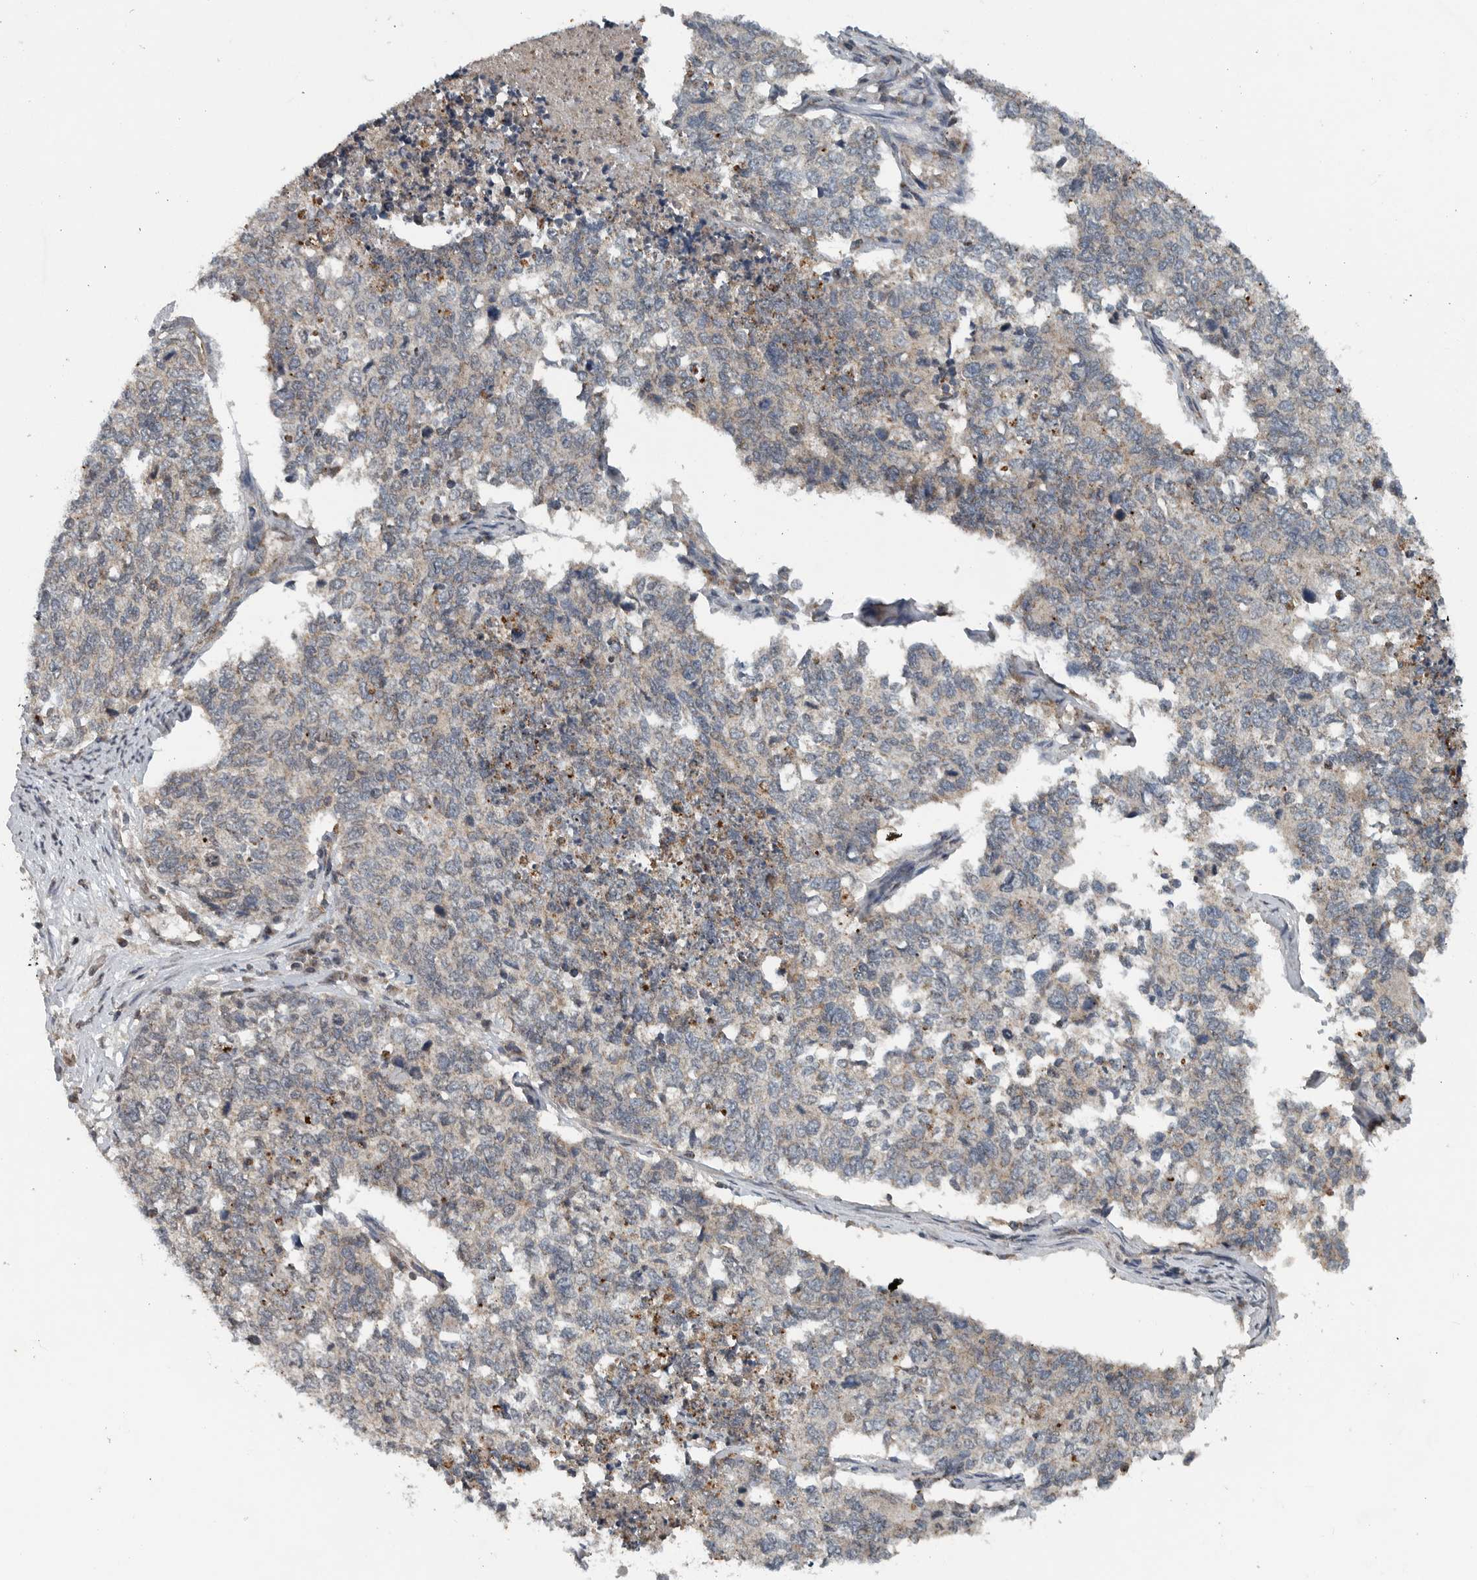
{"staining": {"intensity": "negative", "quantity": "none", "location": "none"}, "tissue": "cervical cancer", "cell_type": "Tumor cells", "image_type": "cancer", "snomed": [{"axis": "morphology", "description": "Squamous cell carcinoma, NOS"}, {"axis": "topography", "description": "Cervix"}], "caption": "IHC of squamous cell carcinoma (cervical) demonstrates no positivity in tumor cells.", "gene": "IL6ST", "patient": {"sex": "female", "age": 63}}